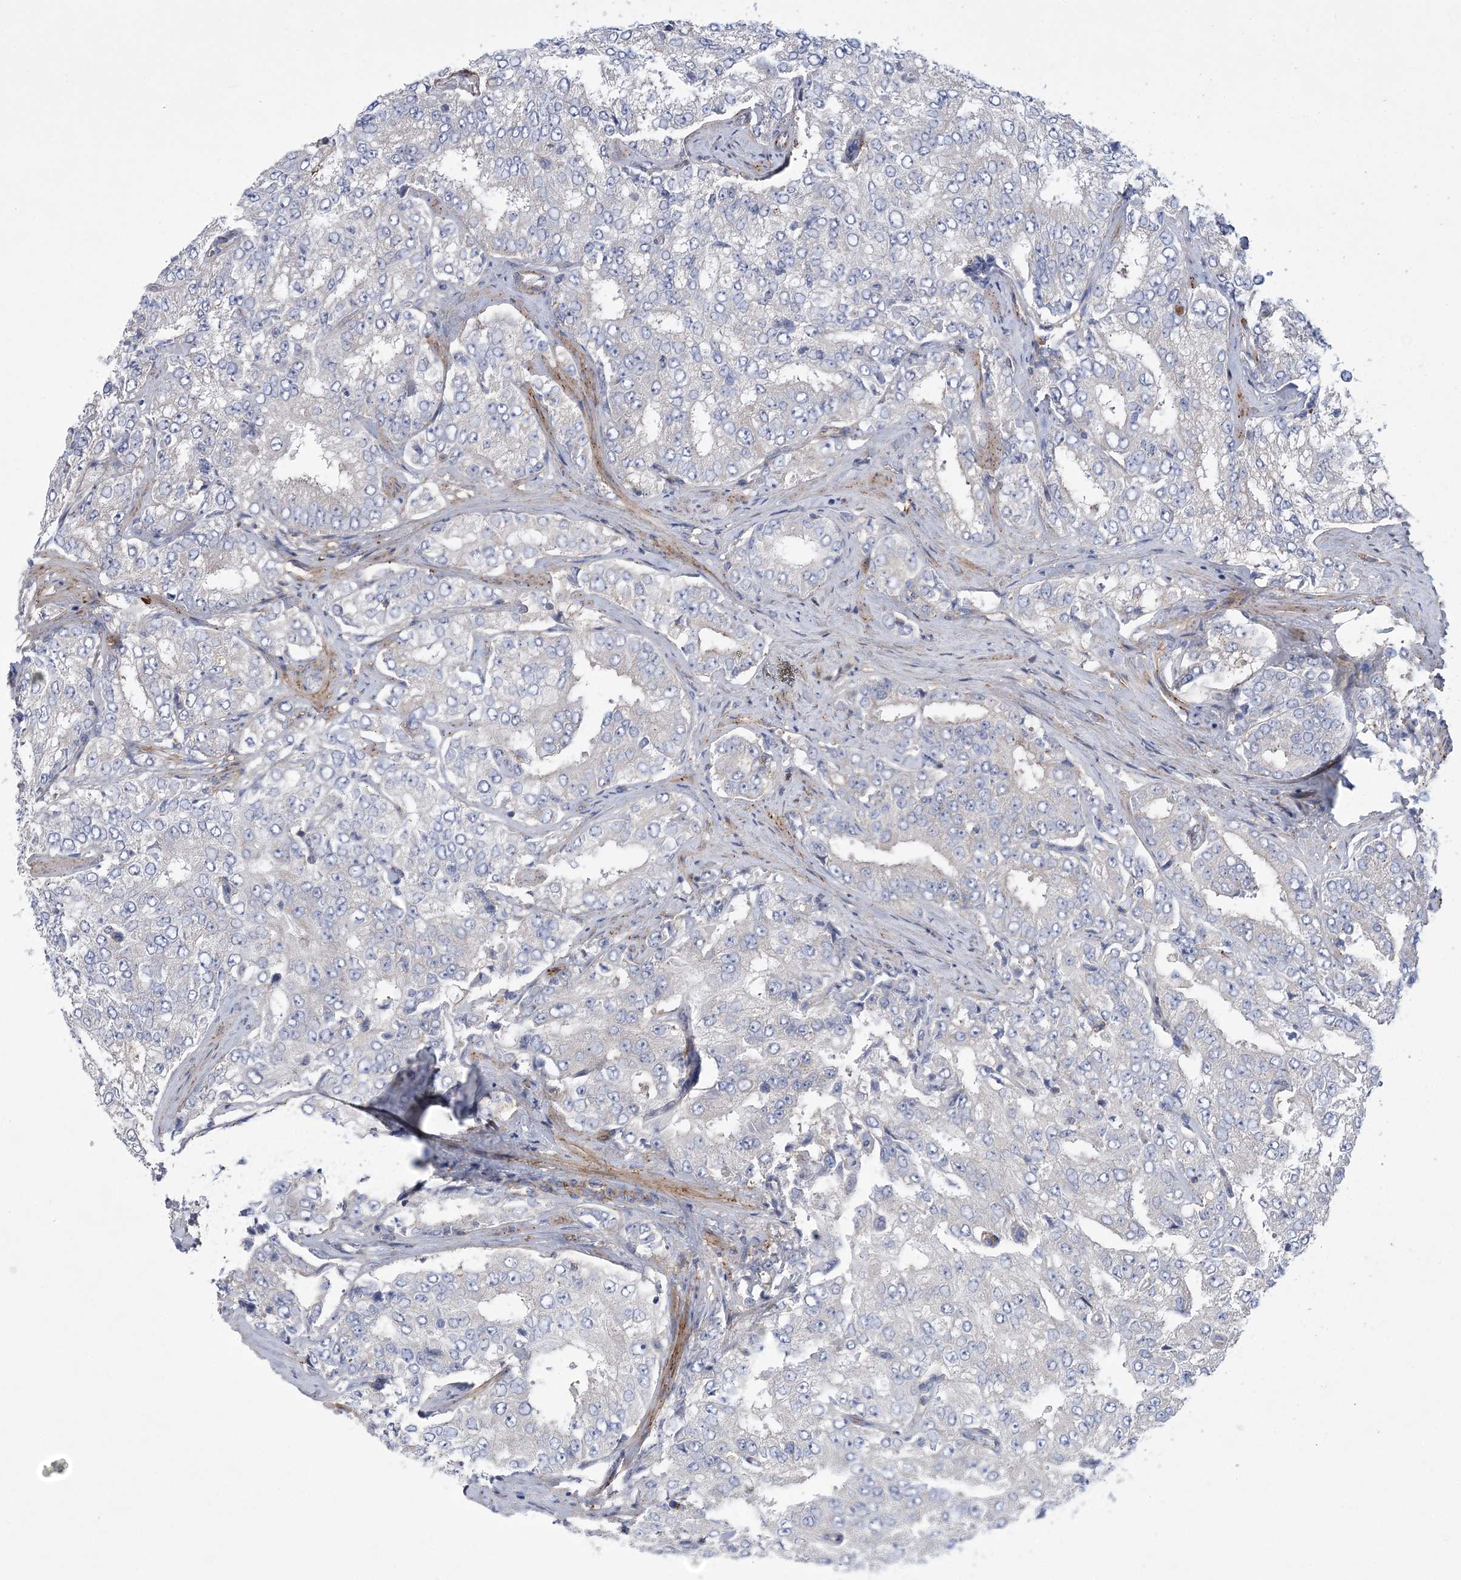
{"staining": {"intensity": "weak", "quantity": "<25%", "location": "cytoplasmic/membranous"}, "tissue": "prostate cancer", "cell_type": "Tumor cells", "image_type": "cancer", "snomed": [{"axis": "morphology", "description": "Adenocarcinoma, High grade"}, {"axis": "topography", "description": "Prostate"}], "caption": "This micrograph is of high-grade adenocarcinoma (prostate) stained with immunohistochemistry (IHC) to label a protein in brown with the nuclei are counter-stained blue. There is no positivity in tumor cells. The staining was performed using DAB (3,3'-diaminobenzidine) to visualize the protein expression in brown, while the nuclei were stained in blue with hematoxylin (Magnification: 20x).", "gene": "ARSJ", "patient": {"sex": "male", "age": 58}}